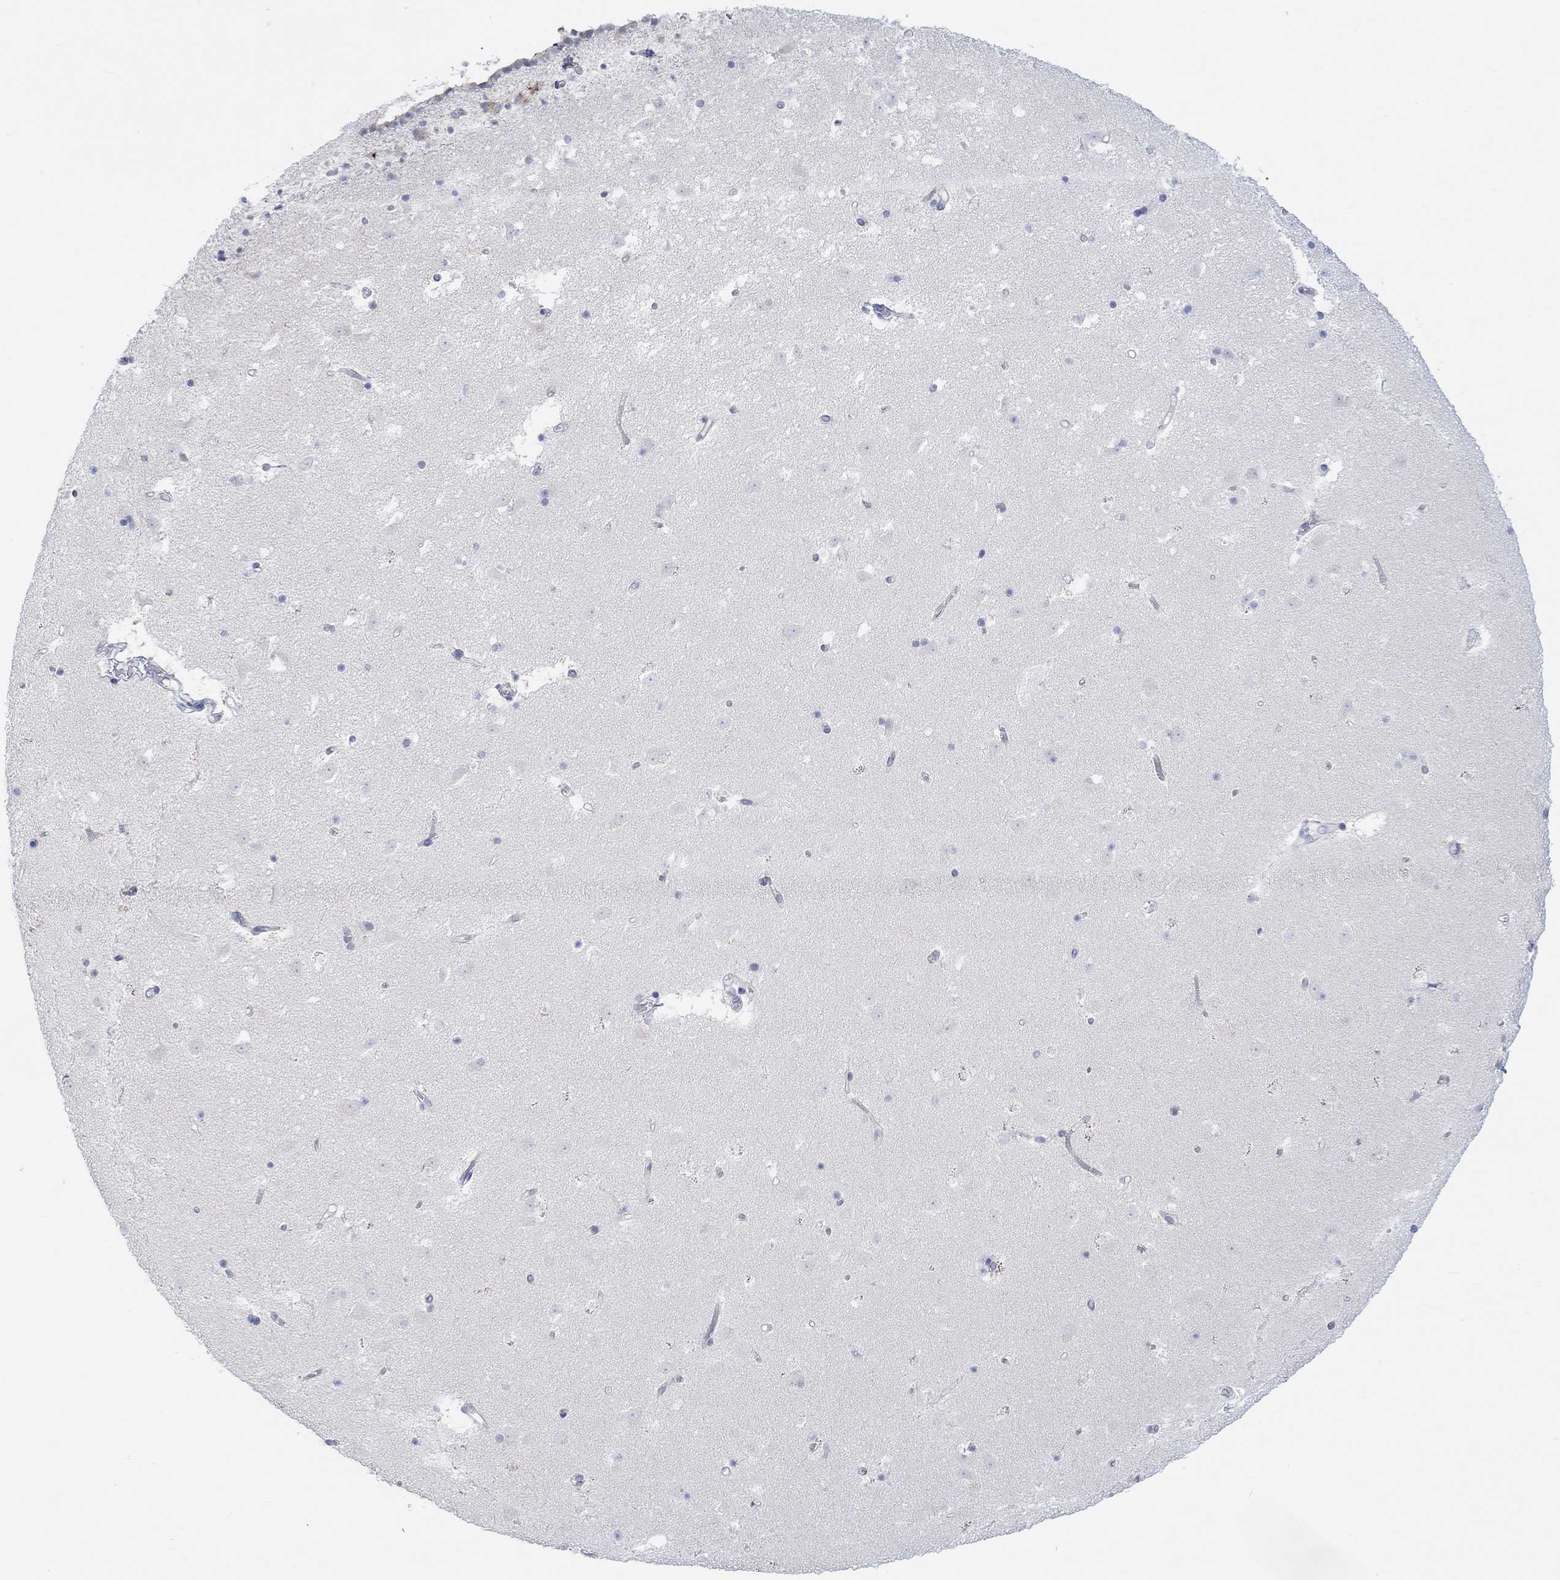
{"staining": {"intensity": "negative", "quantity": "none", "location": "none"}, "tissue": "caudate", "cell_type": "Glial cells", "image_type": "normal", "snomed": [{"axis": "morphology", "description": "Normal tissue, NOS"}, {"axis": "topography", "description": "Lateral ventricle wall"}], "caption": "A high-resolution micrograph shows immunohistochemistry (IHC) staining of unremarkable caudate, which displays no significant staining in glial cells. (DAB IHC with hematoxylin counter stain).", "gene": "AK8", "patient": {"sex": "female", "age": 42}}